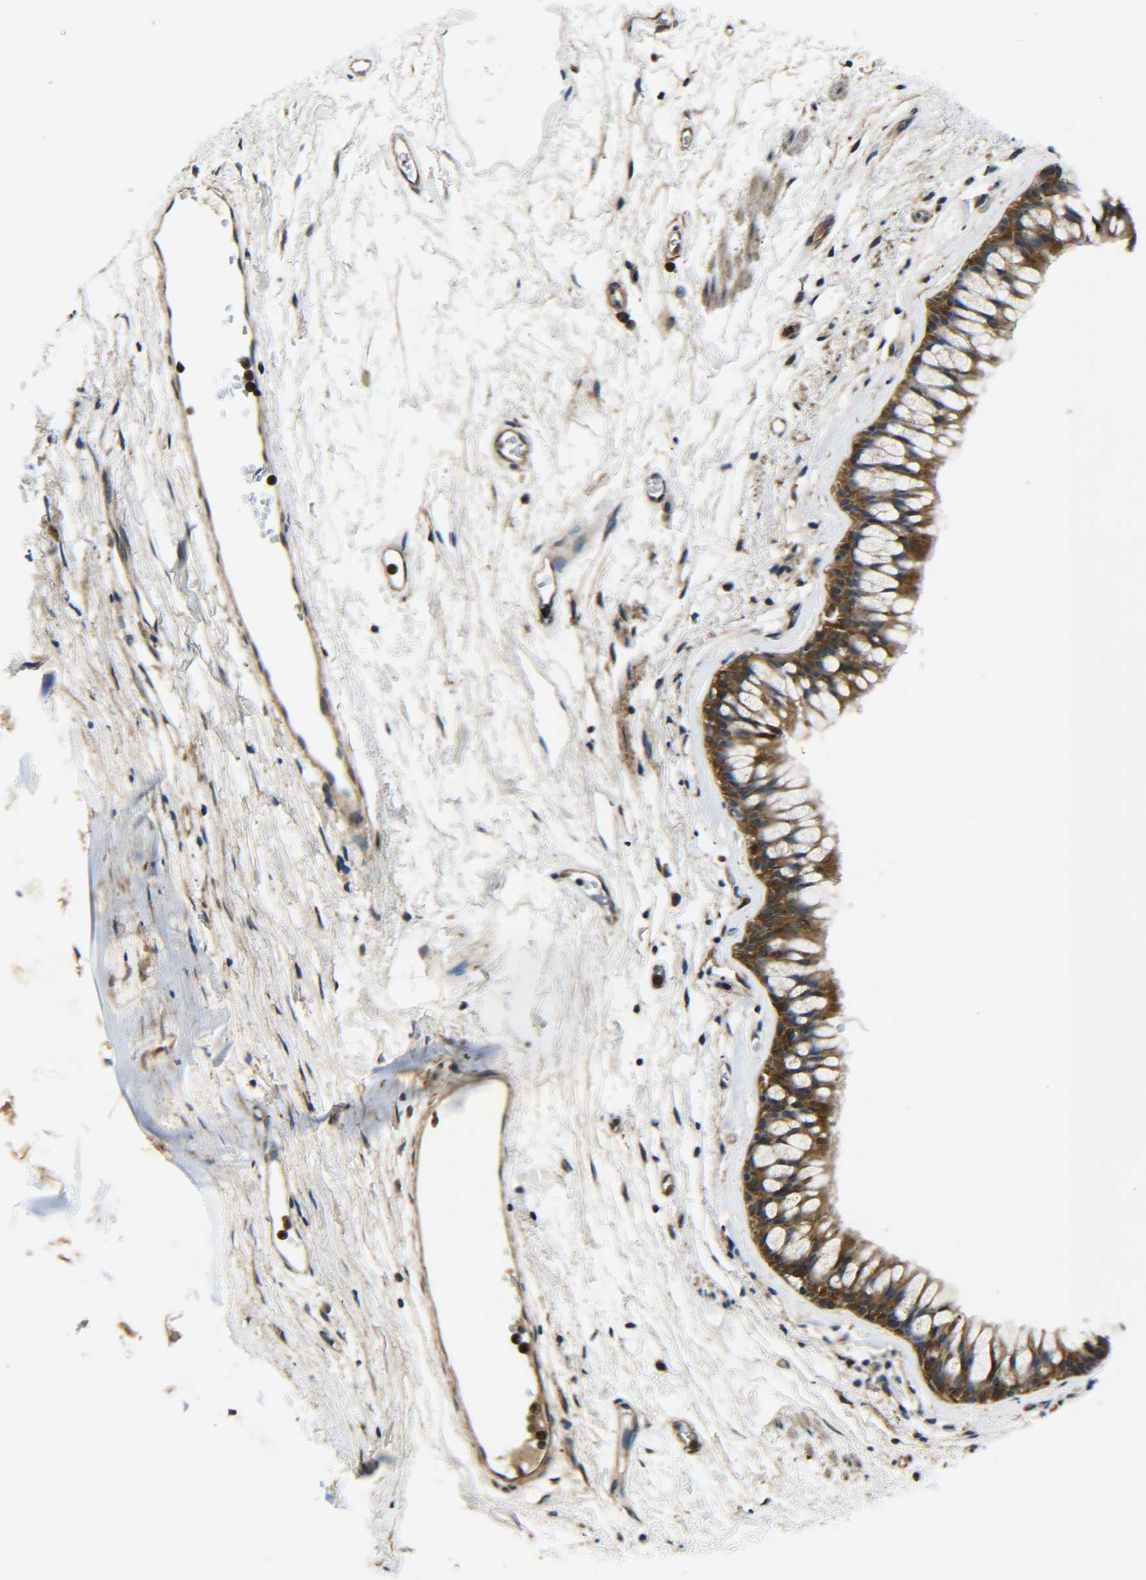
{"staining": {"intensity": "strong", "quantity": ">75%", "location": "cytoplasmic/membranous"}, "tissue": "bronchus", "cell_type": "Respiratory epithelial cells", "image_type": "normal", "snomed": [{"axis": "morphology", "description": "Normal tissue, NOS"}, {"axis": "topography", "description": "Cartilage tissue"}, {"axis": "topography", "description": "Bronchus"}], "caption": "This photomicrograph exhibits immunohistochemistry (IHC) staining of benign human bronchus, with high strong cytoplasmic/membranous staining in about >75% of respiratory epithelial cells.", "gene": "PREB", "patient": {"sex": "female", "age": 53}}